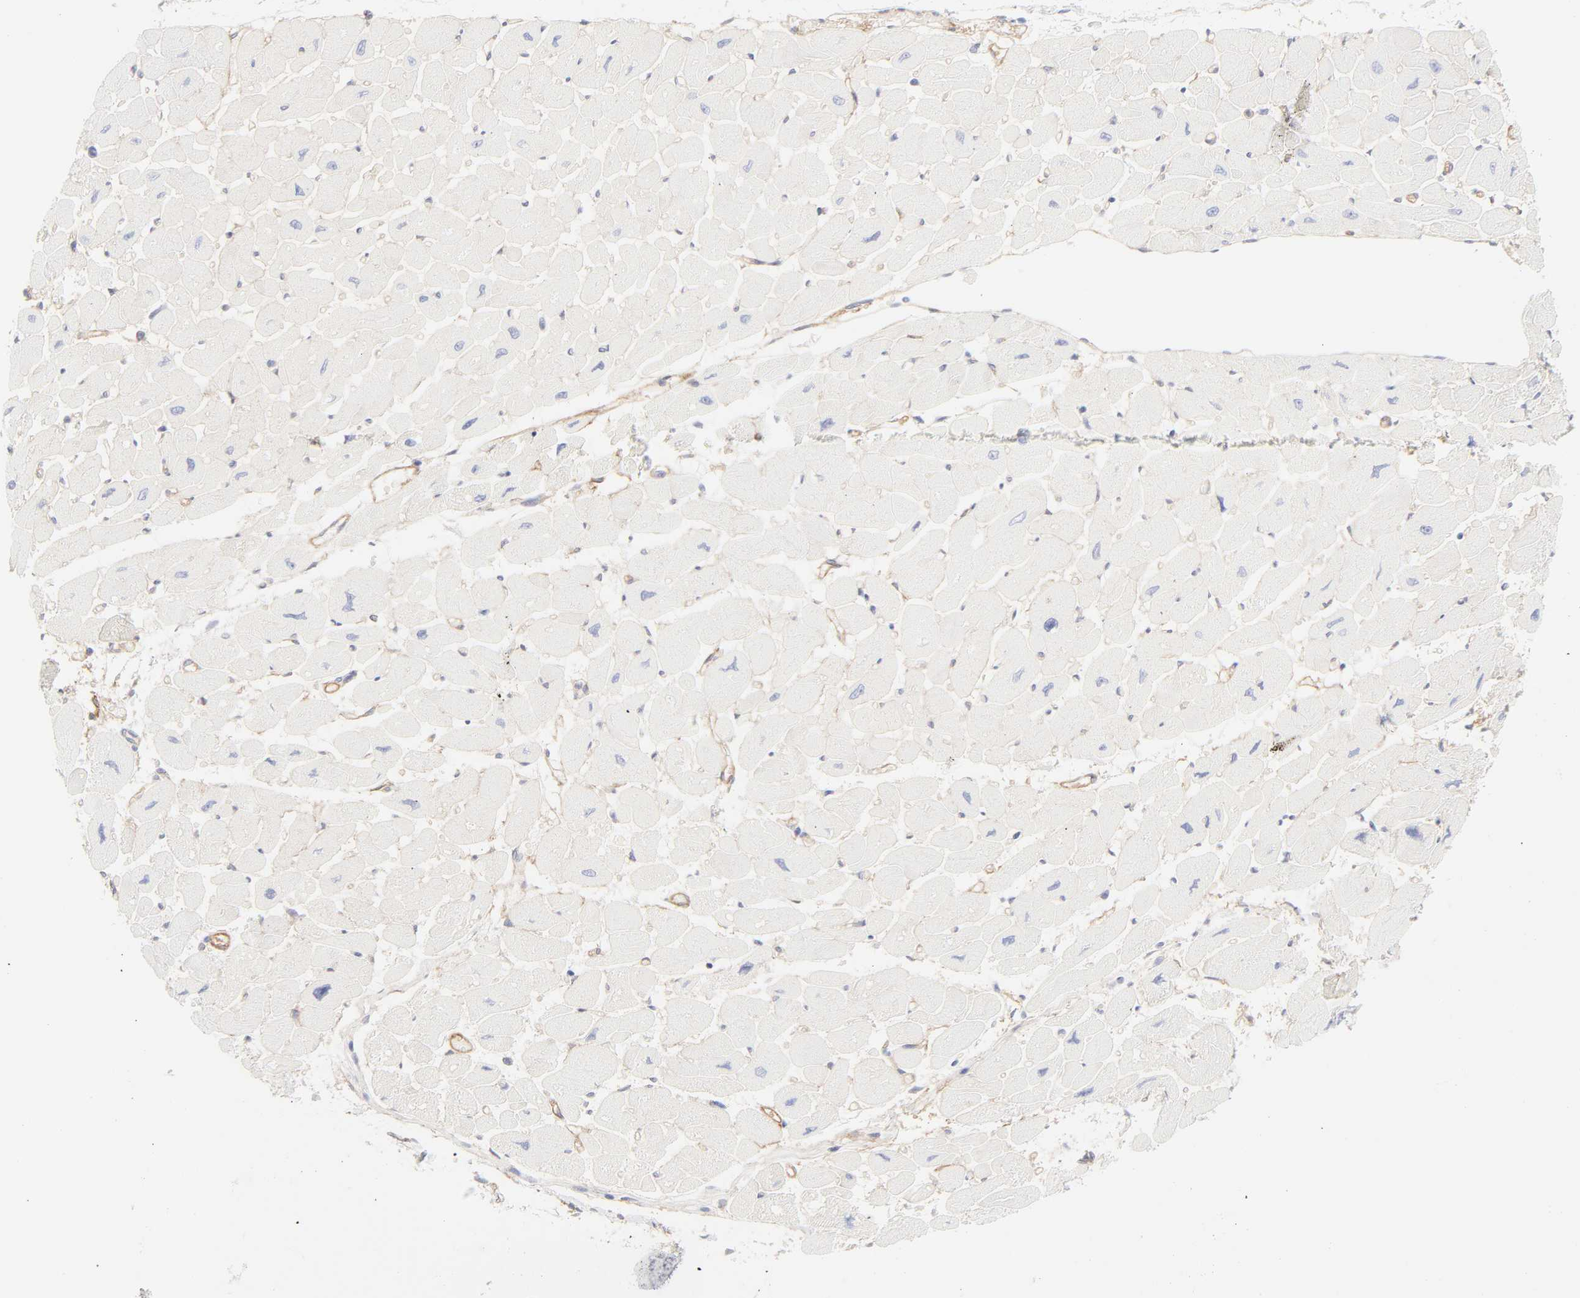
{"staining": {"intensity": "negative", "quantity": "none", "location": "none"}, "tissue": "heart muscle", "cell_type": "Cardiomyocytes", "image_type": "normal", "snomed": [{"axis": "morphology", "description": "Normal tissue, NOS"}, {"axis": "topography", "description": "Heart"}], "caption": "The image displays no staining of cardiomyocytes in benign heart muscle. (Brightfield microscopy of DAB (3,3'-diaminobenzidine) IHC at high magnification).", "gene": "ITGA5", "patient": {"sex": "female", "age": 54}}